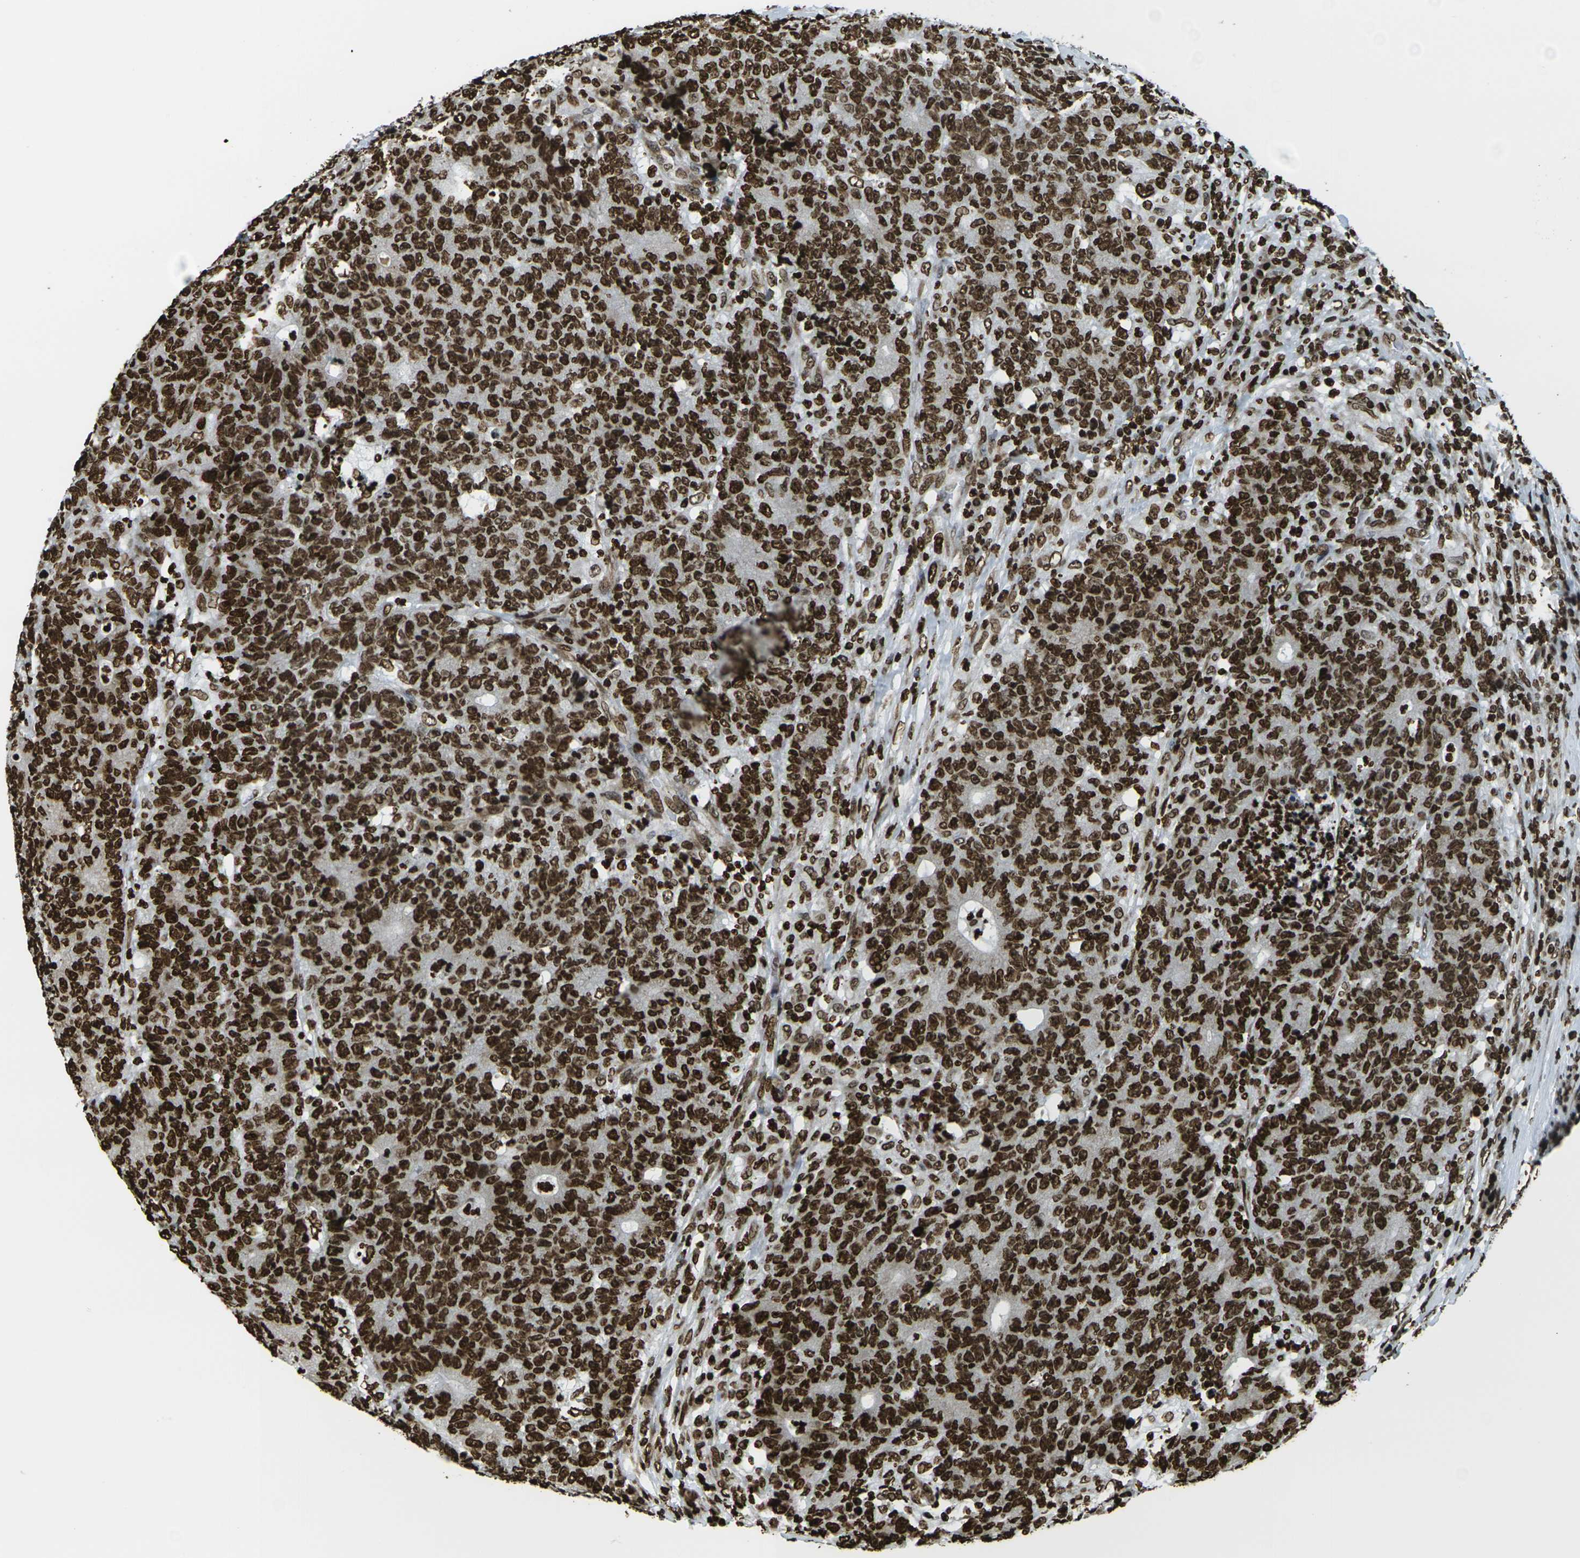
{"staining": {"intensity": "strong", "quantity": ">75%", "location": "nuclear"}, "tissue": "colorectal cancer", "cell_type": "Tumor cells", "image_type": "cancer", "snomed": [{"axis": "morphology", "description": "Normal tissue, NOS"}, {"axis": "morphology", "description": "Adenocarcinoma, NOS"}, {"axis": "topography", "description": "Colon"}], "caption": "Strong nuclear positivity for a protein is identified in approximately >75% of tumor cells of colorectal cancer (adenocarcinoma) using IHC.", "gene": "H1-2", "patient": {"sex": "female", "age": 75}}